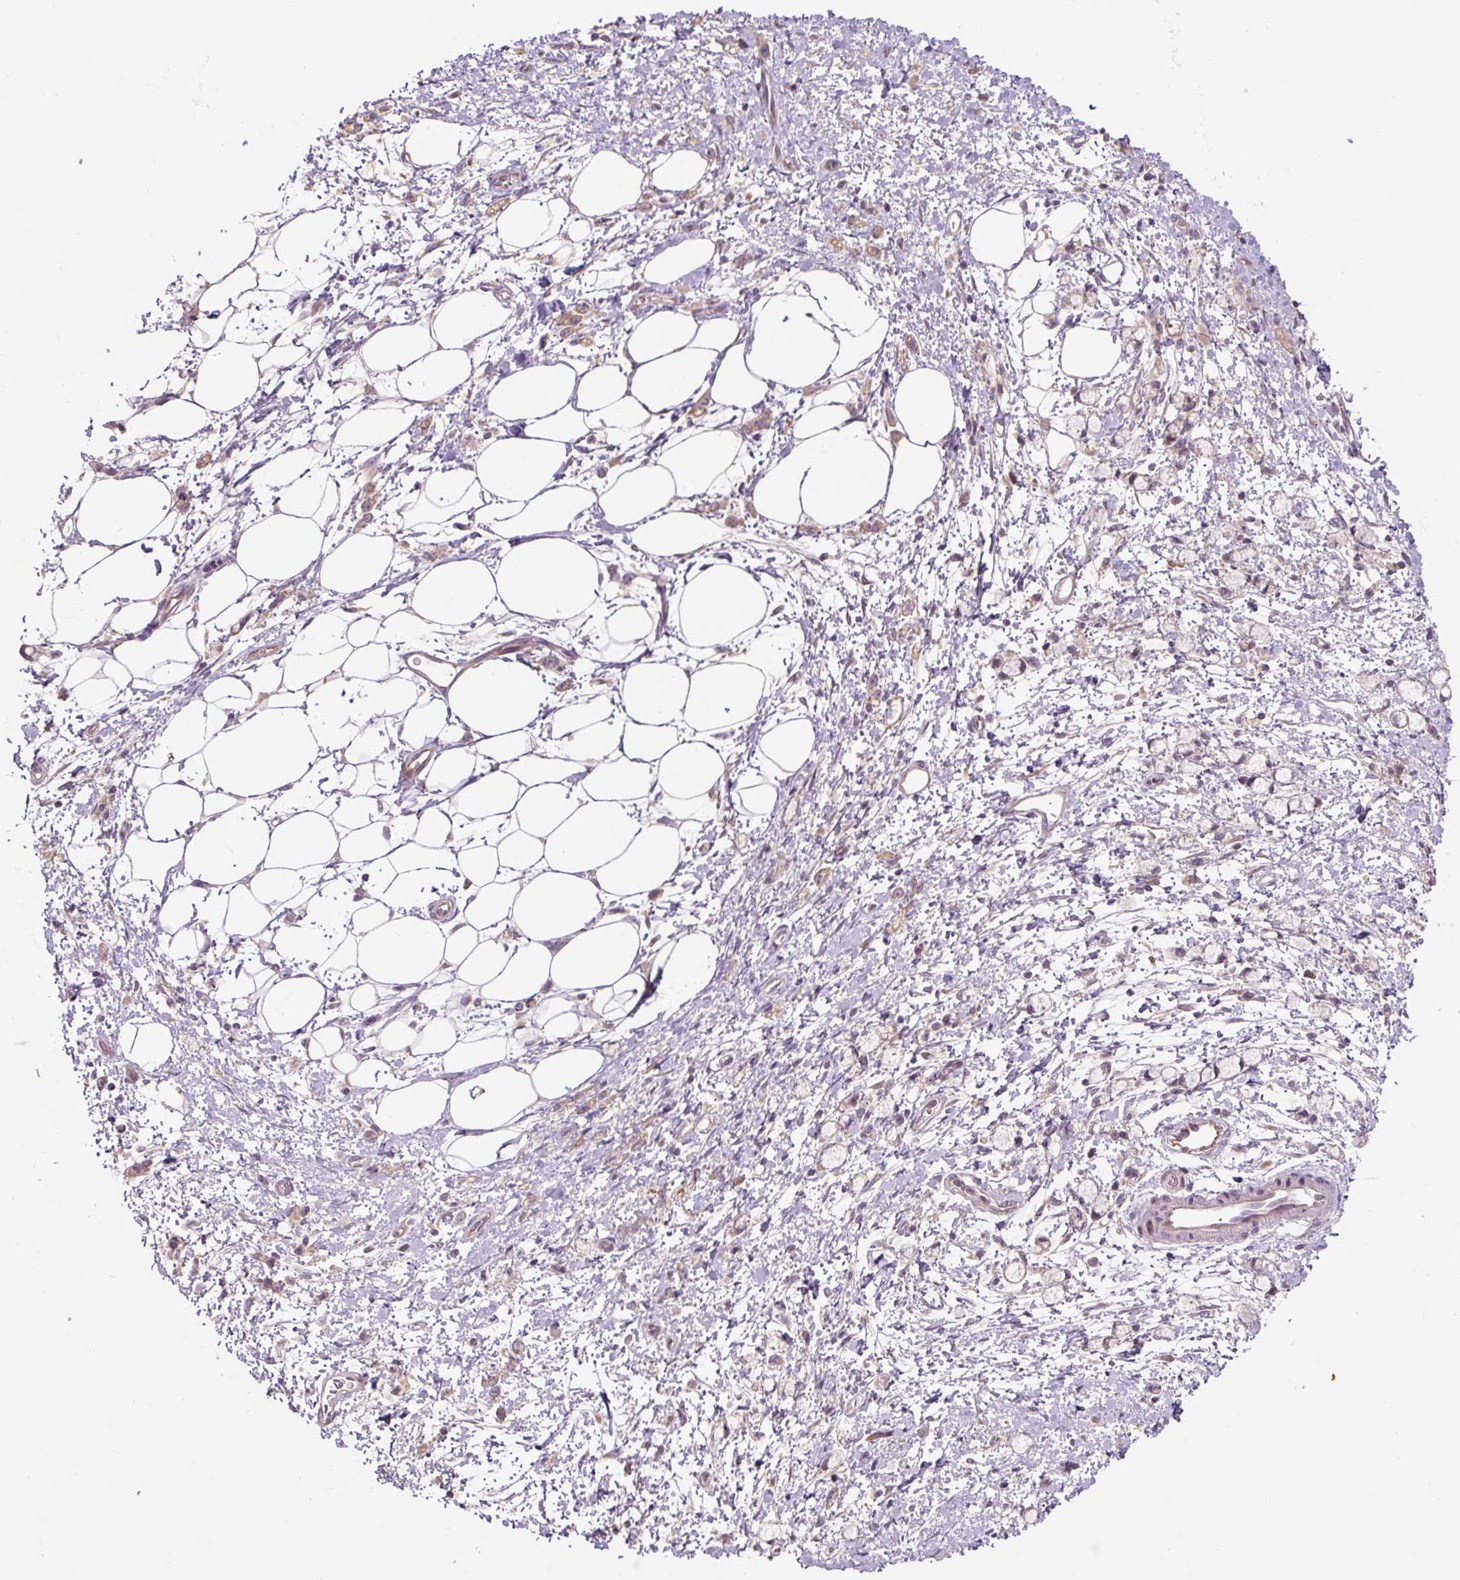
{"staining": {"intensity": "weak", "quantity": "<25%", "location": "cytoplasmic/membranous"}, "tissue": "stomach cancer", "cell_type": "Tumor cells", "image_type": "cancer", "snomed": [{"axis": "morphology", "description": "Adenocarcinoma, NOS"}, {"axis": "topography", "description": "Stomach"}], "caption": "An image of human stomach cancer is negative for staining in tumor cells.", "gene": "YIF1B", "patient": {"sex": "female", "age": 60}}